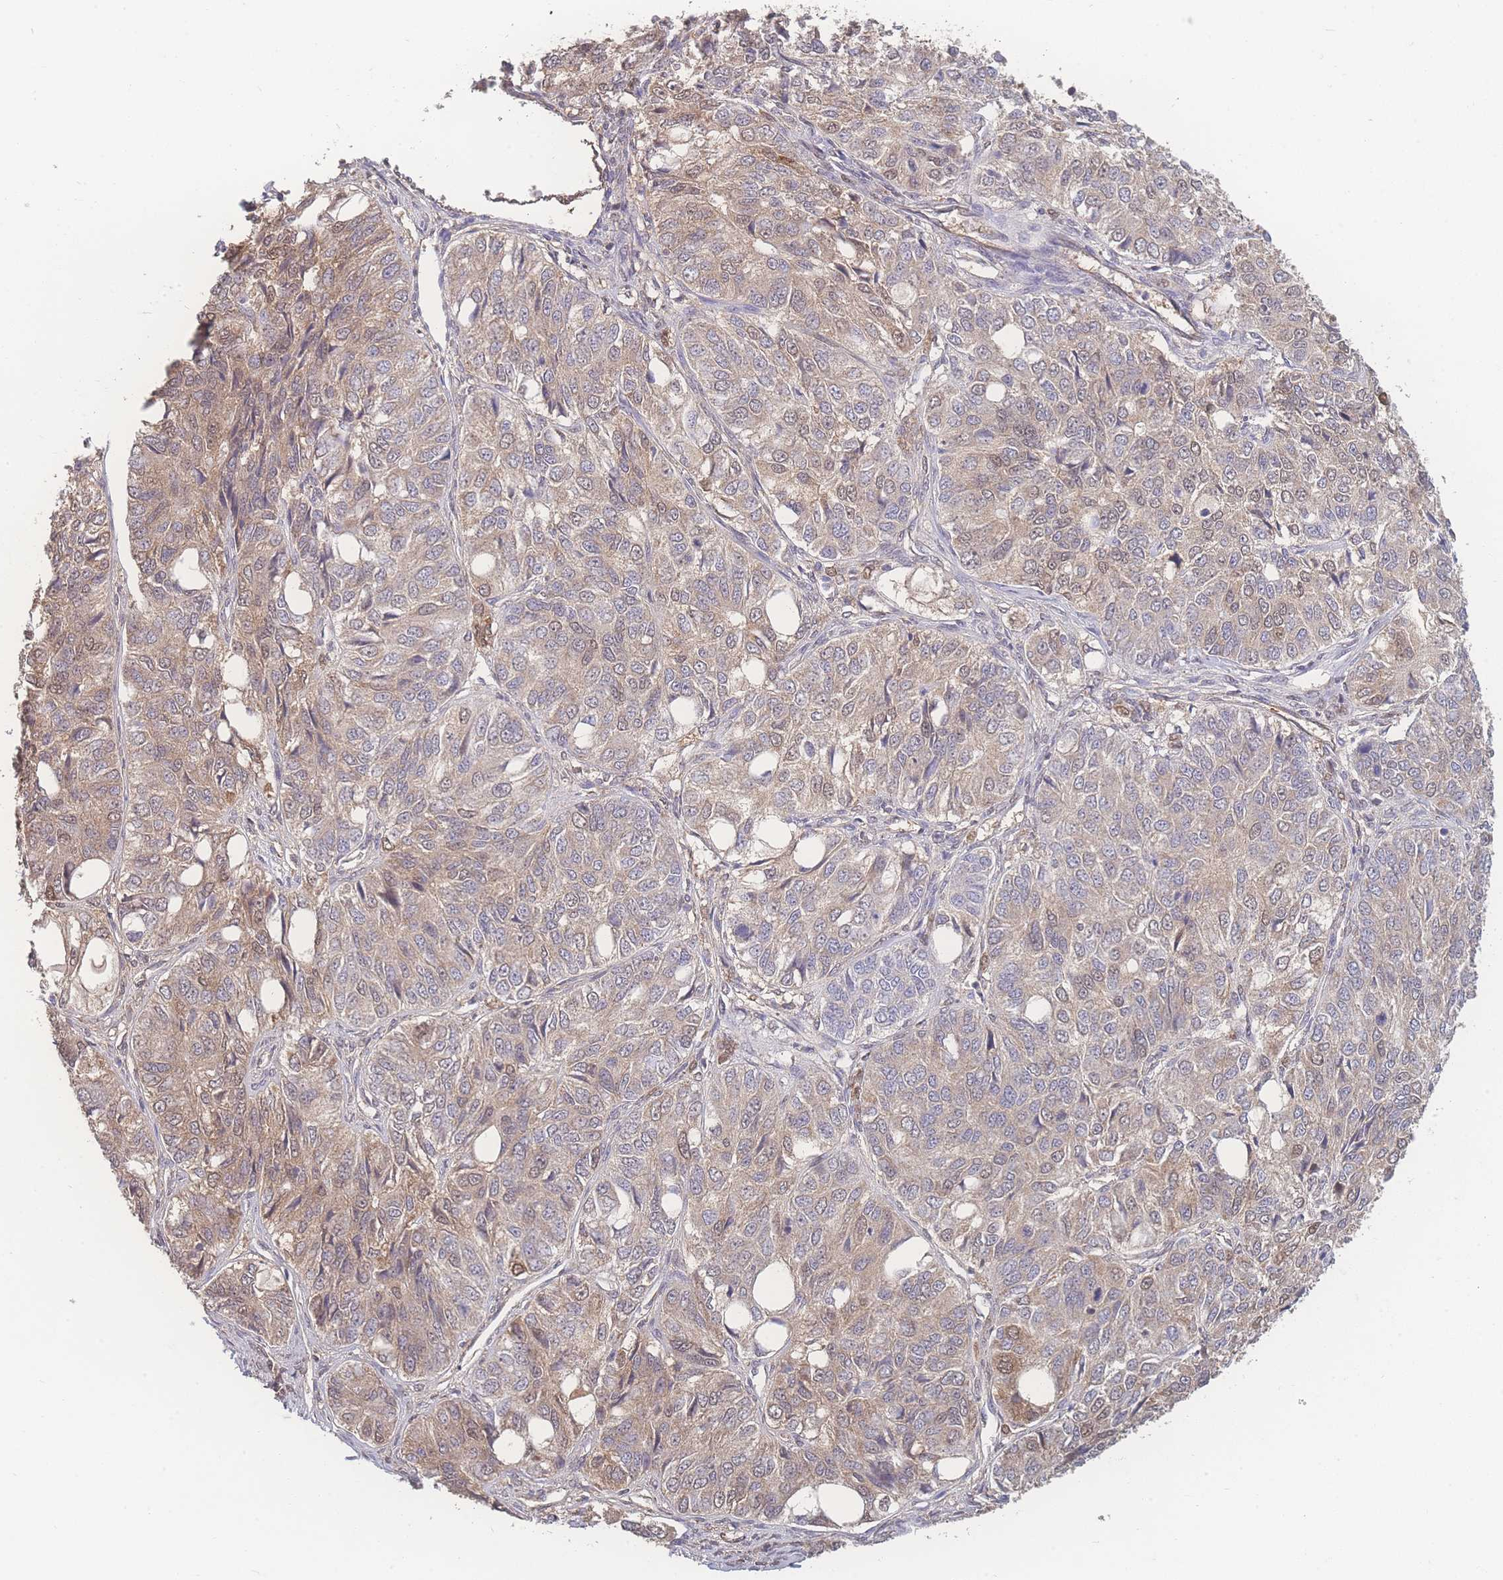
{"staining": {"intensity": "moderate", "quantity": "<25%", "location": "cytoplasmic/membranous"}, "tissue": "ovarian cancer", "cell_type": "Tumor cells", "image_type": "cancer", "snomed": [{"axis": "morphology", "description": "Carcinoma, endometroid"}, {"axis": "topography", "description": "Ovary"}], "caption": "A brown stain highlights moderate cytoplasmic/membranous staining of a protein in ovarian cancer (endometroid carcinoma) tumor cells.", "gene": "GIPR", "patient": {"sex": "female", "age": 51}}